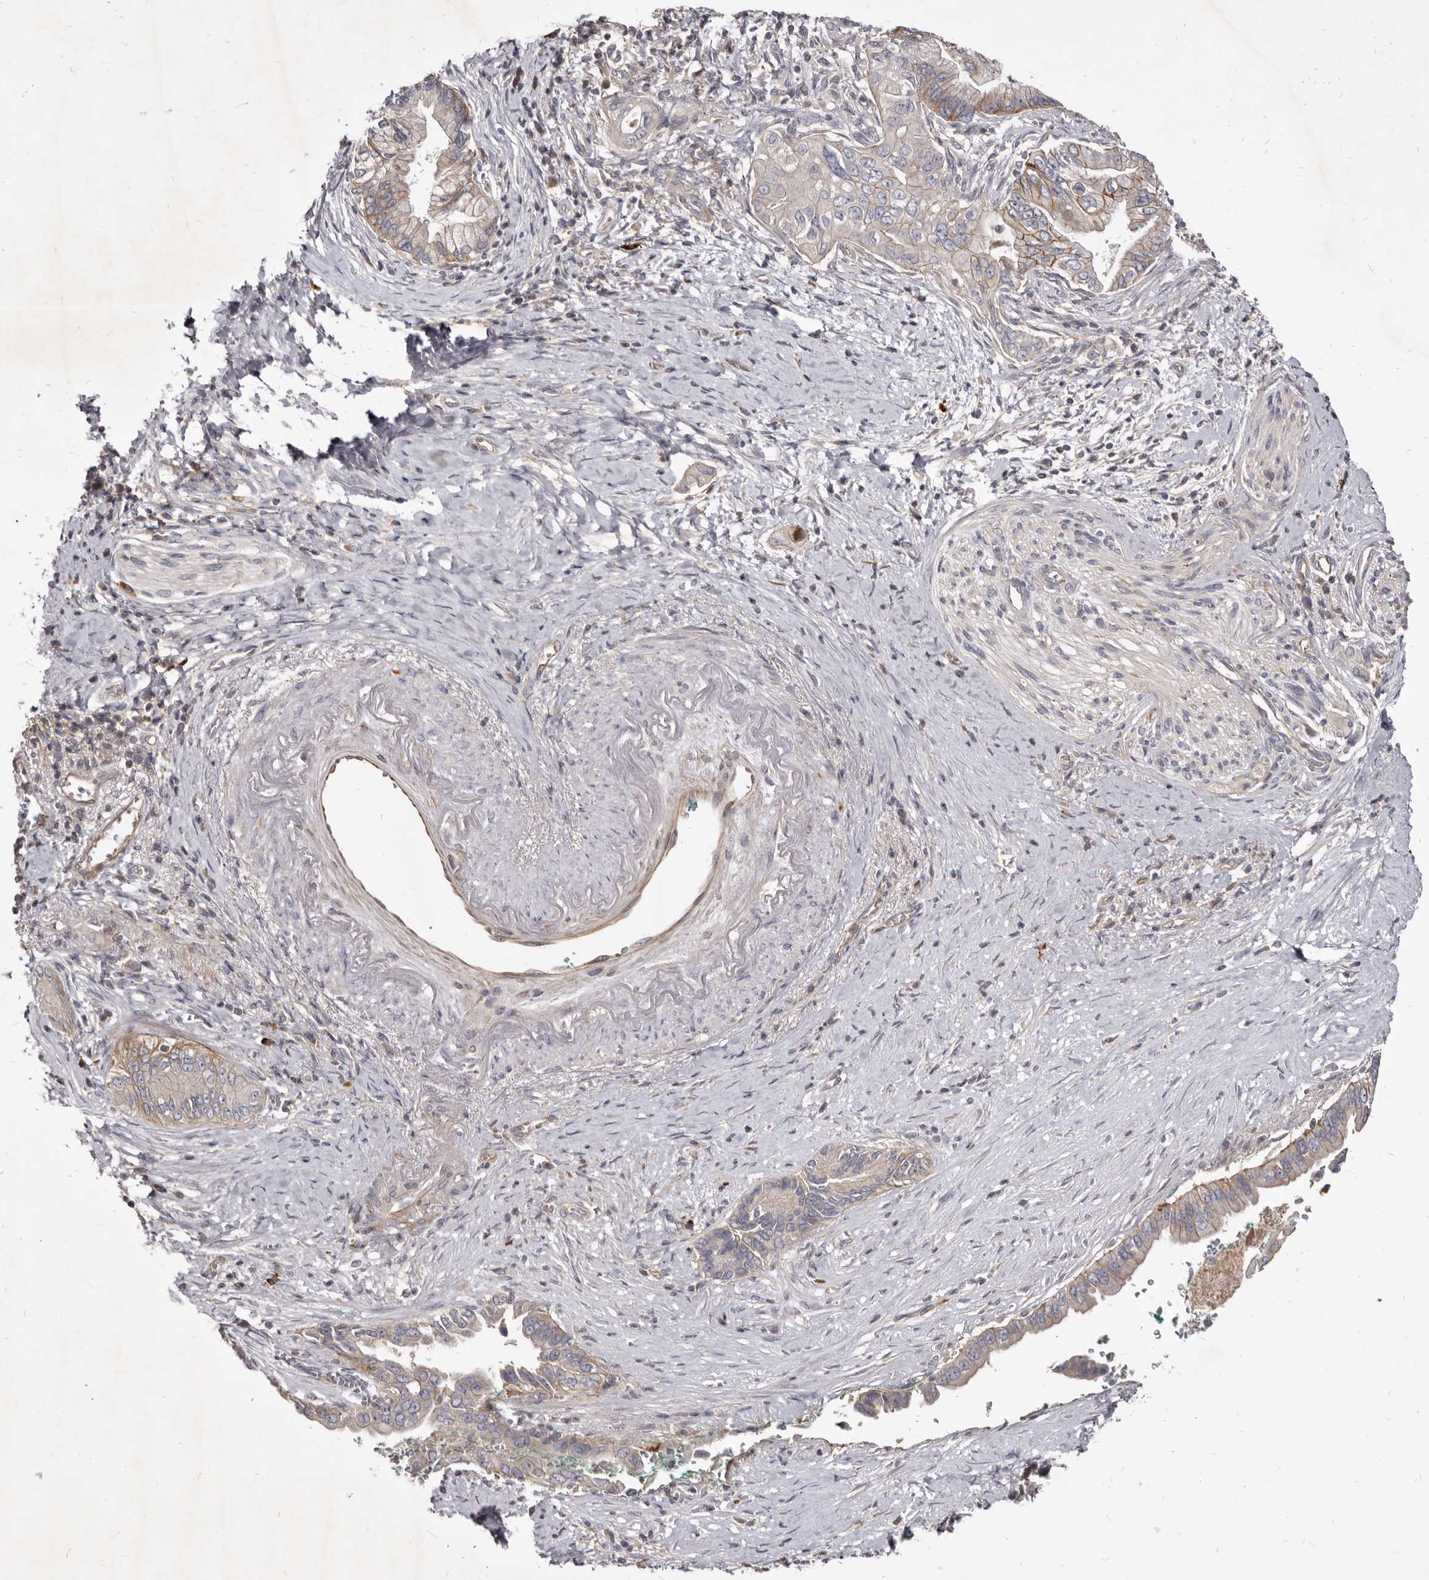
{"staining": {"intensity": "moderate", "quantity": "25%-75%", "location": "cytoplasmic/membranous"}, "tissue": "pancreatic cancer", "cell_type": "Tumor cells", "image_type": "cancer", "snomed": [{"axis": "morphology", "description": "Adenocarcinoma, NOS"}, {"axis": "topography", "description": "Pancreas"}], "caption": "The photomicrograph reveals staining of pancreatic cancer (adenocarcinoma), revealing moderate cytoplasmic/membranous protein staining (brown color) within tumor cells.", "gene": "FAS", "patient": {"sex": "male", "age": 78}}